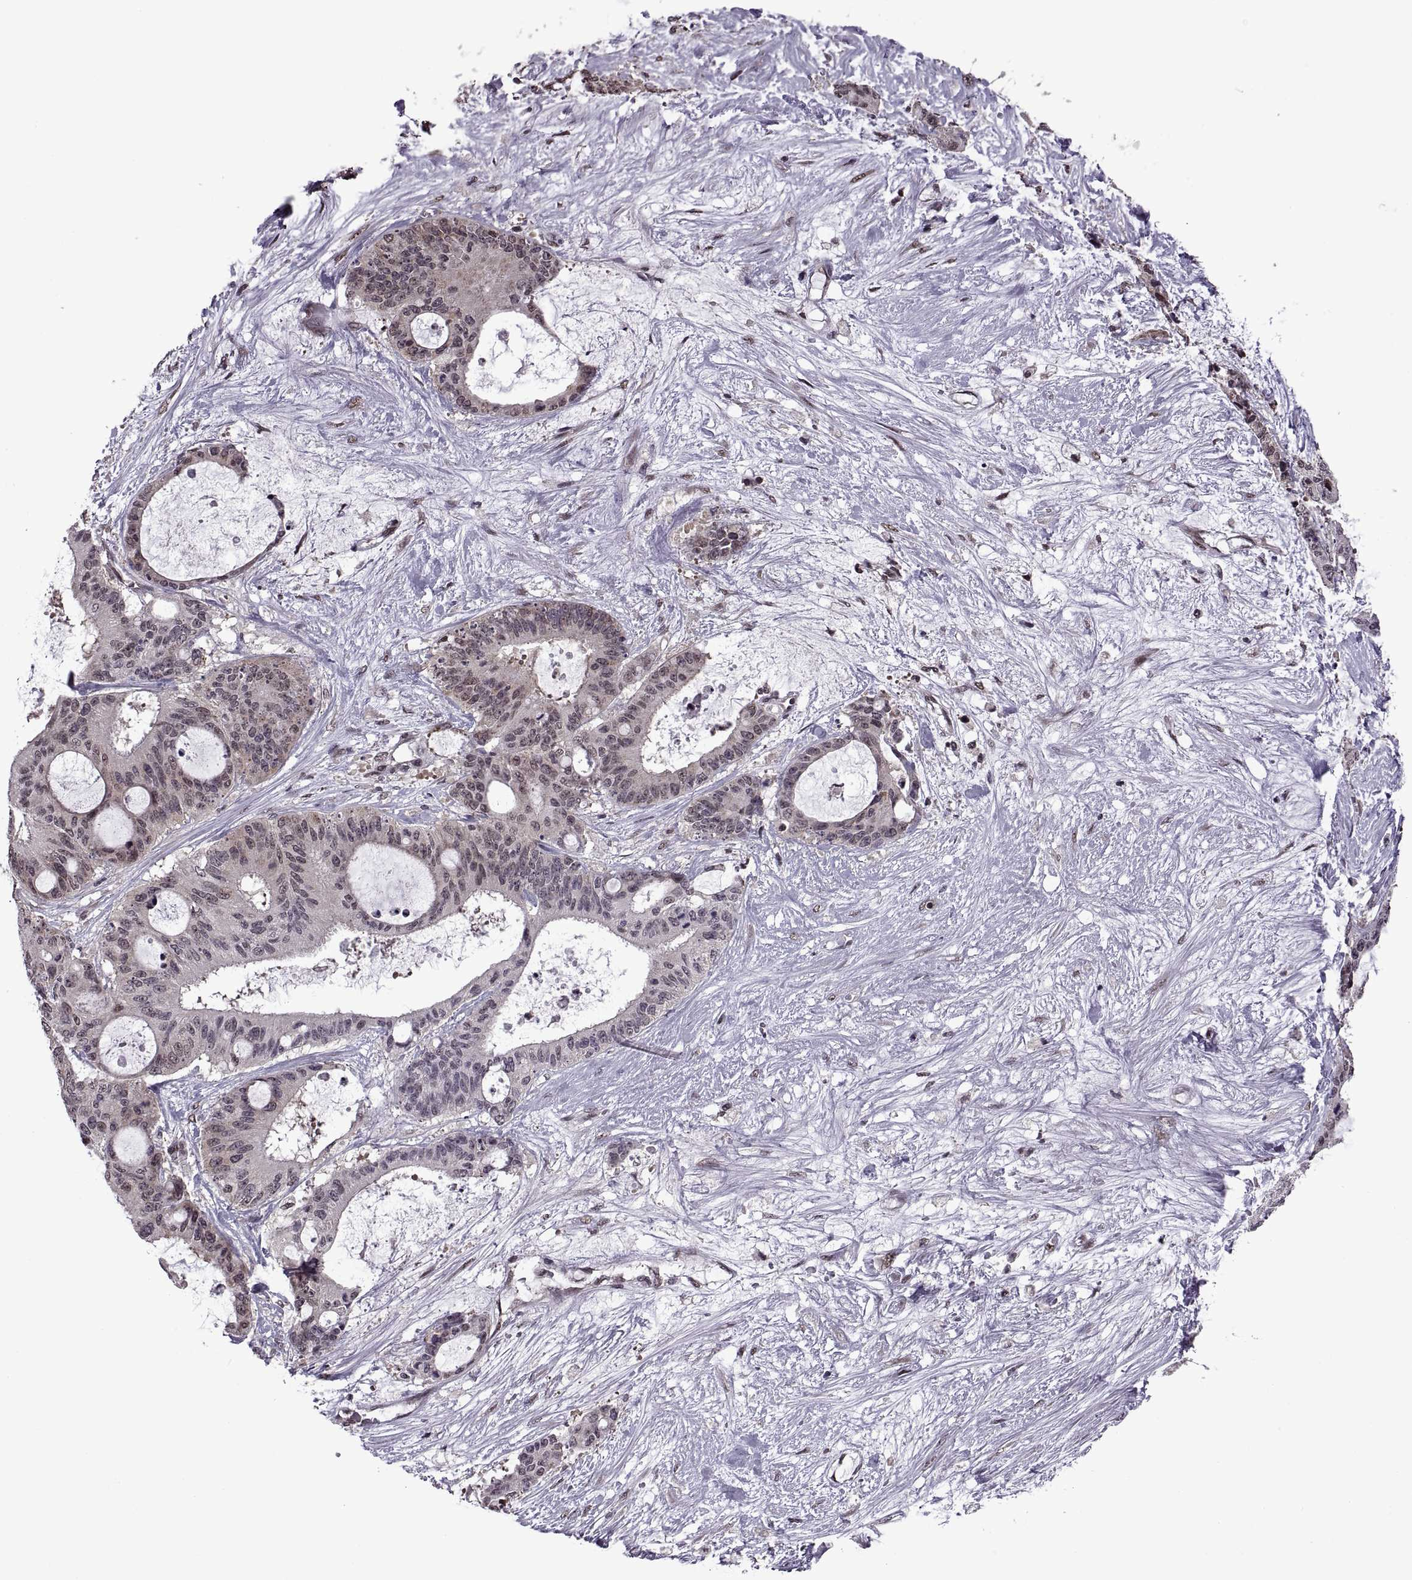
{"staining": {"intensity": "negative", "quantity": "none", "location": "none"}, "tissue": "liver cancer", "cell_type": "Tumor cells", "image_type": "cancer", "snomed": [{"axis": "morphology", "description": "Normal tissue, NOS"}, {"axis": "morphology", "description": "Cholangiocarcinoma"}, {"axis": "topography", "description": "Liver"}, {"axis": "topography", "description": "Peripheral nerve tissue"}], "caption": "Immunohistochemical staining of human liver cholangiocarcinoma exhibits no significant positivity in tumor cells. Nuclei are stained in blue.", "gene": "INTS3", "patient": {"sex": "female", "age": 73}}